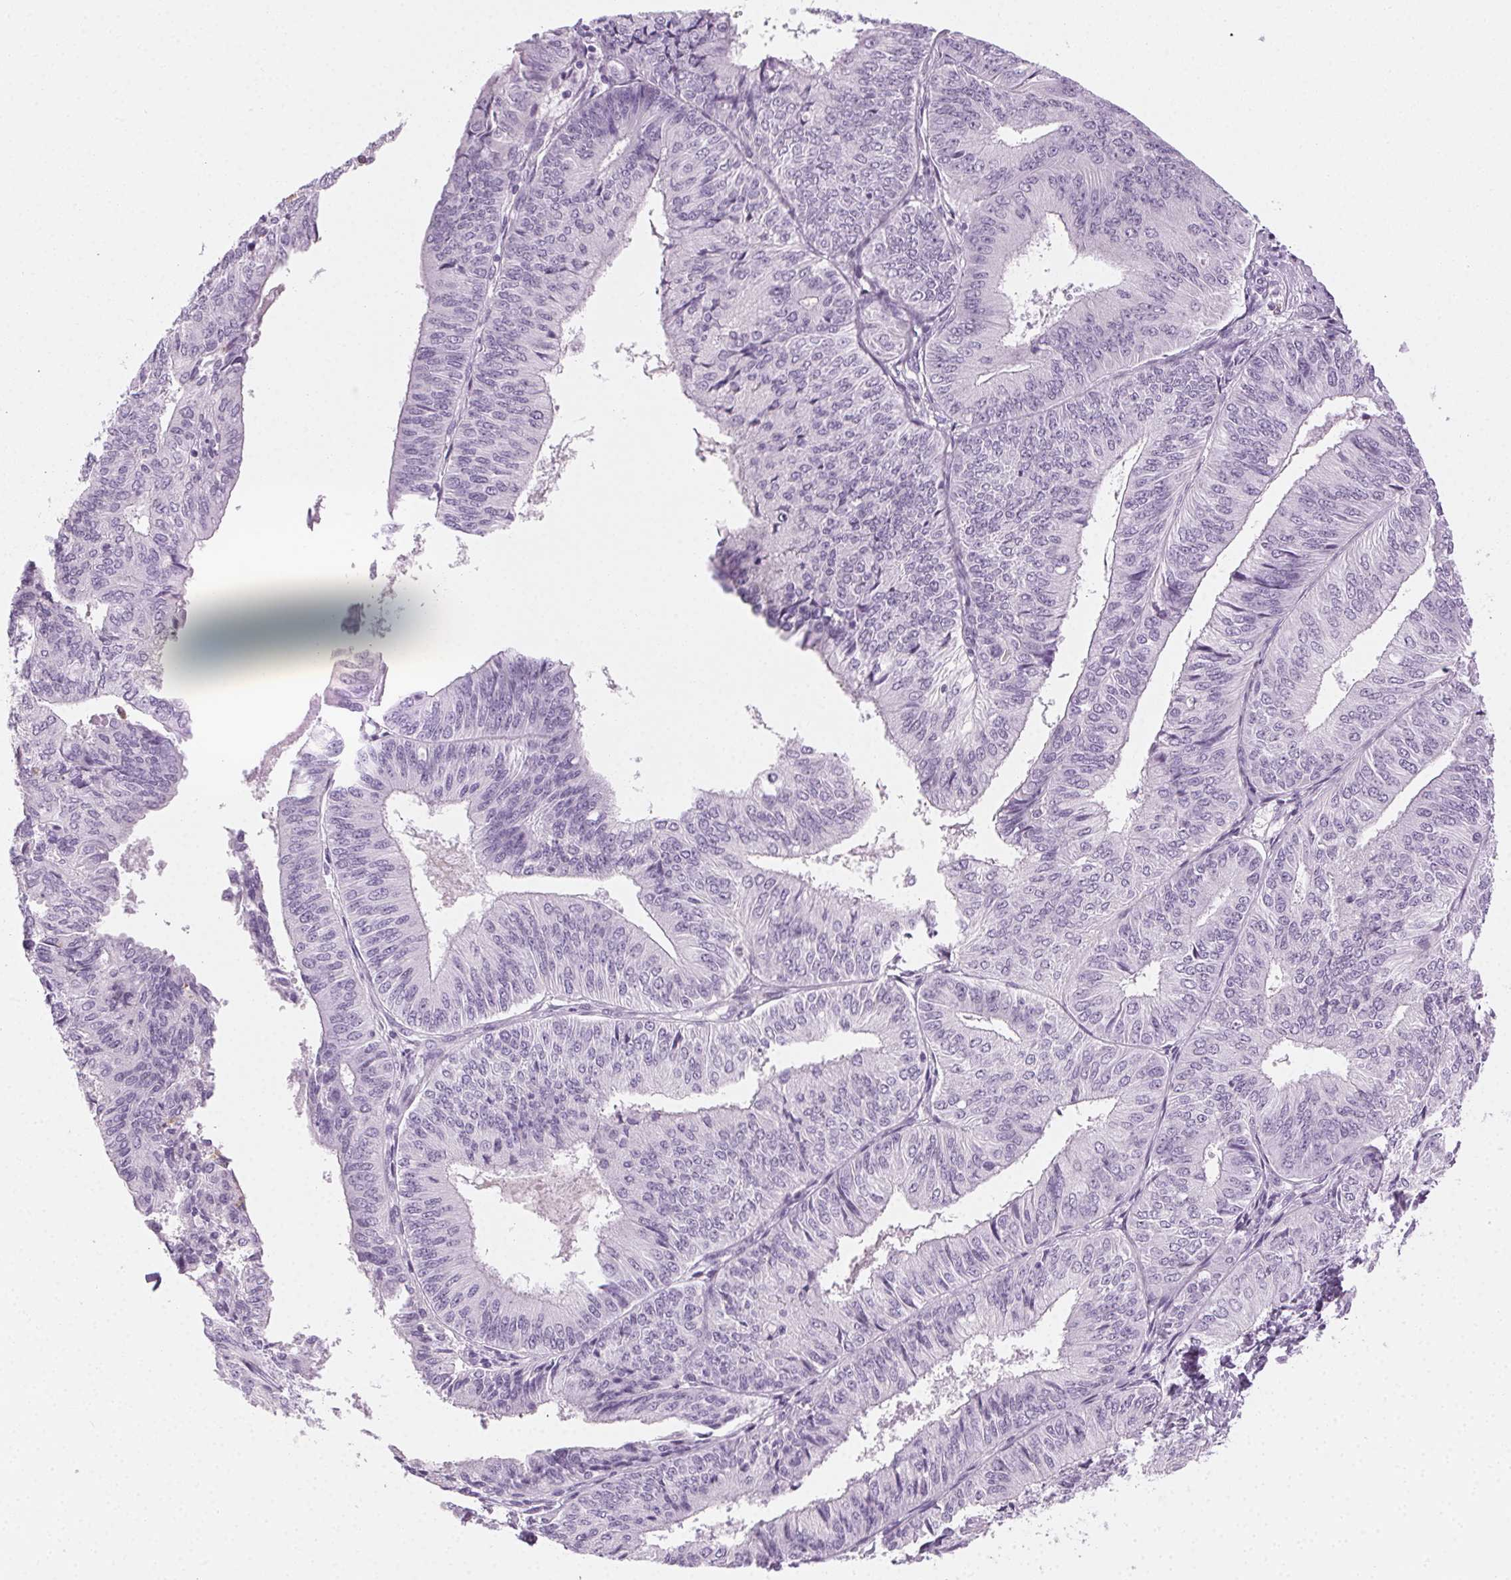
{"staining": {"intensity": "negative", "quantity": "none", "location": "none"}, "tissue": "endometrial cancer", "cell_type": "Tumor cells", "image_type": "cancer", "snomed": [{"axis": "morphology", "description": "Adenocarcinoma, NOS"}, {"axis": "topography", "description": "Endometrium"}], "caption": "Tumor cells show no significant staining in endometrial cancer.", "gene": "MPO", "patient": {"sex": "female", "age": 58}}